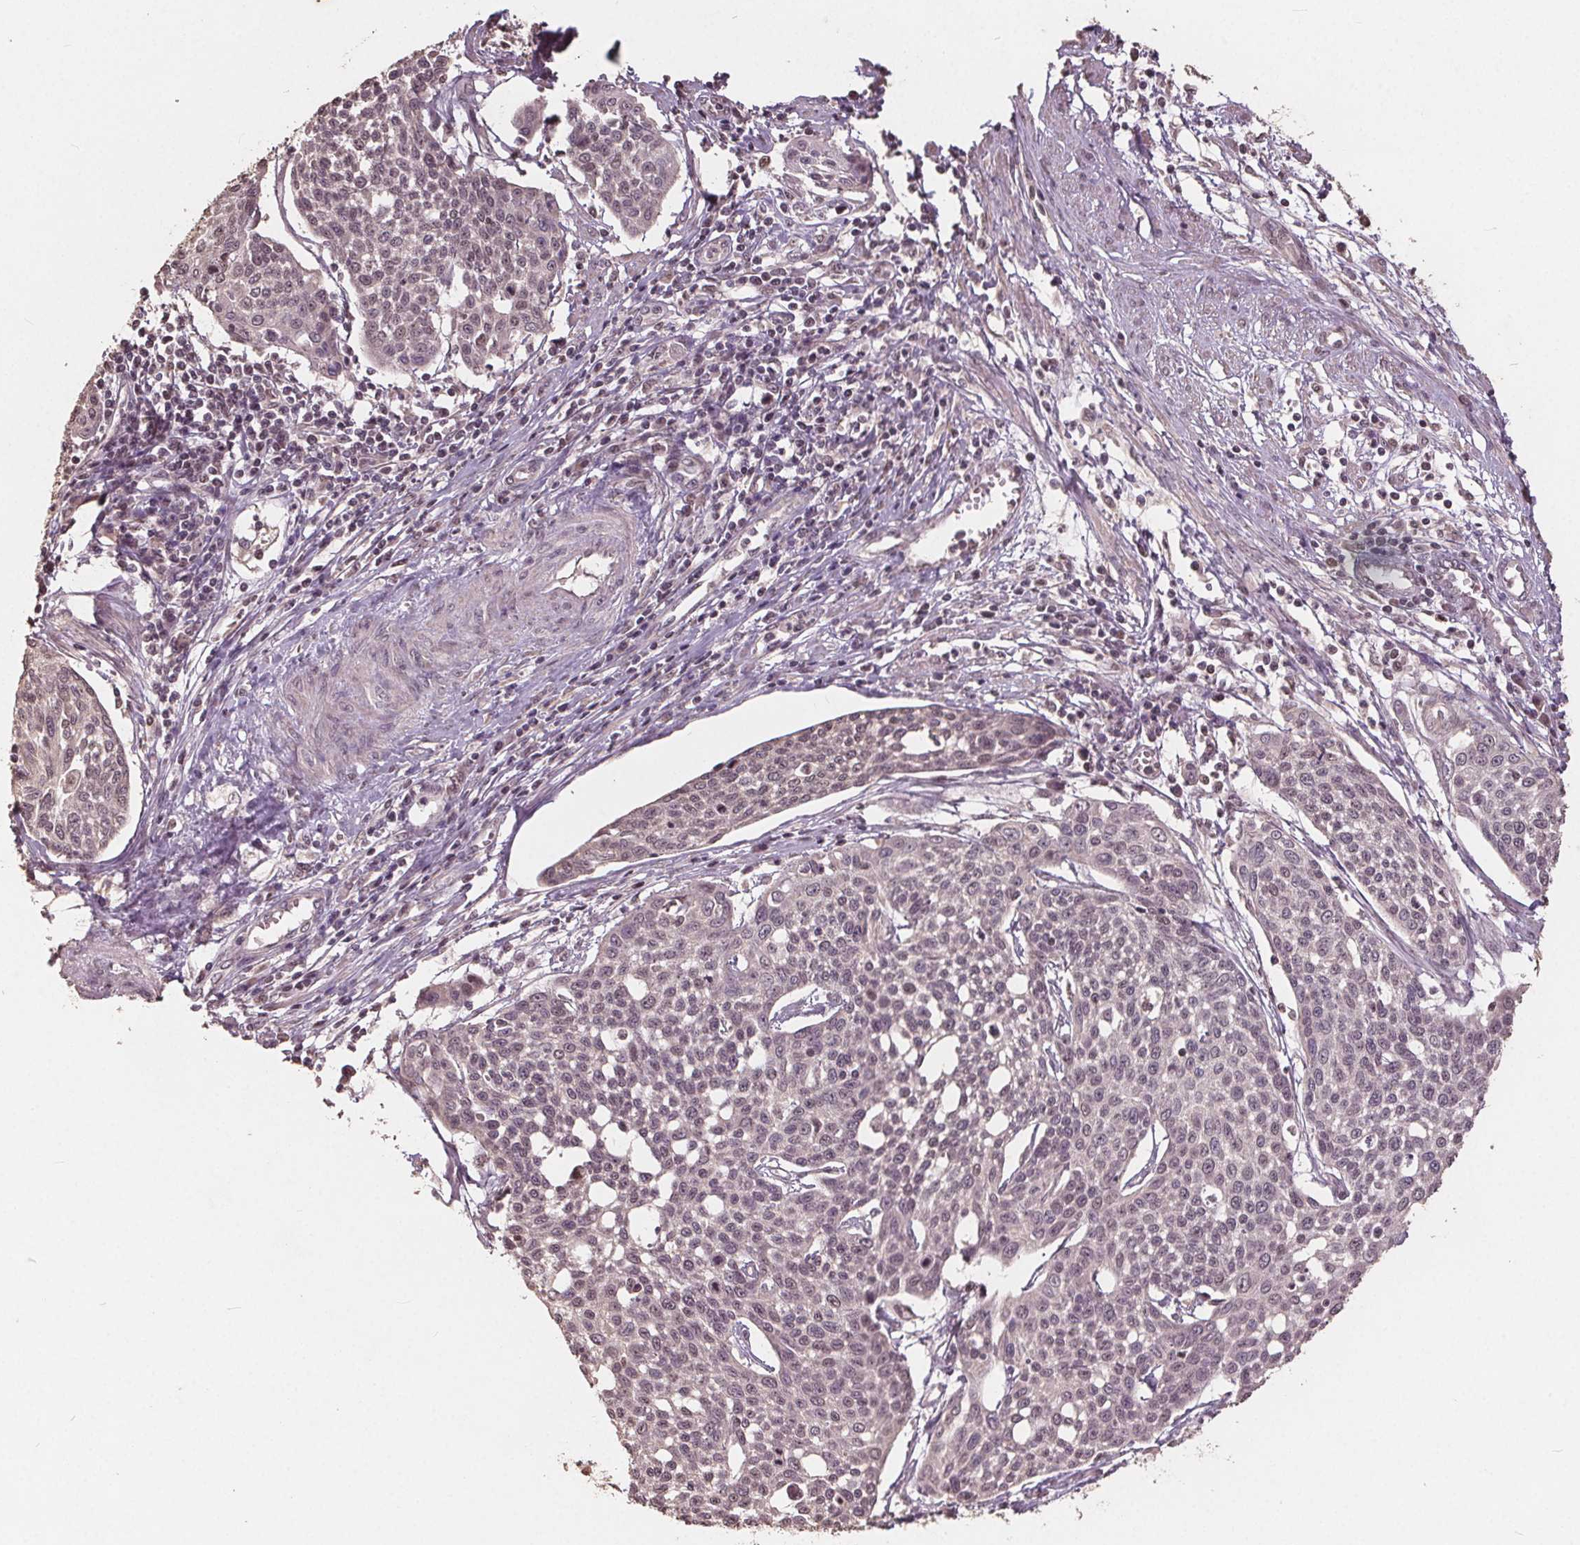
{"staining": {"intensity": "weak", "quantity": "<25%", "location": "nuclear"}, "tissue": "cervical cancer", "cell_type": "Tumor cells", "image_type": "cancer", "snomed": [{"axis": "morphology", "description": "Squamous cell carcinoma, NOS"}, {"axis": "topography", "description": "Cervix"}], "caption": "There is no significant expression in tumor cells of cervical squamous cell carcinoma.", "gene": "DNMT3B", "patient": {"sex": "female", "age": 34}}